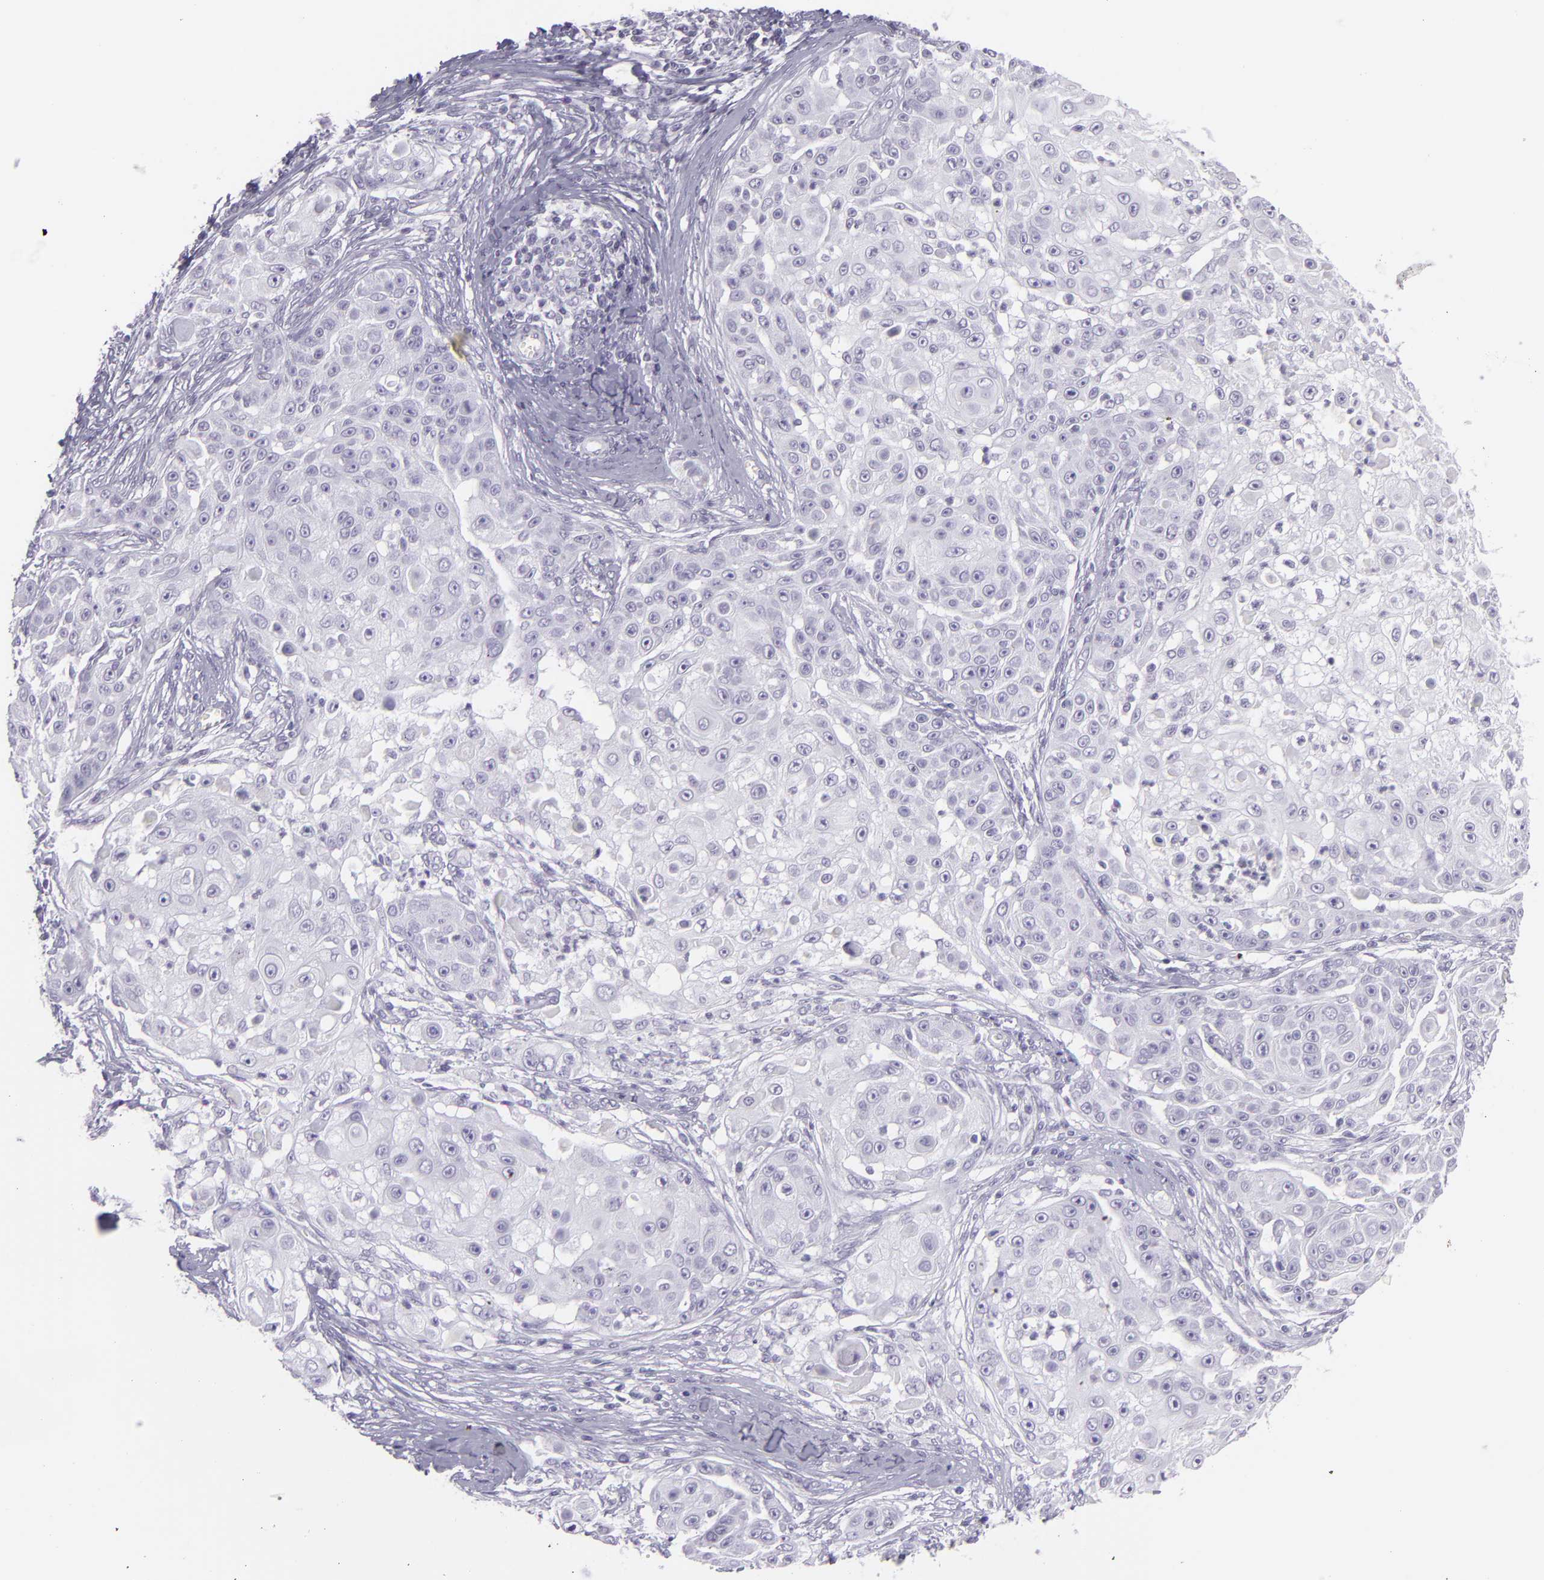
{"staining": {"intensity": "negative", "quantity": "none", "location": "none"}, "tissue": "skin cancer", "cell_type": "Tumor cells", "image_type": "cancer", "snomed": [{"axis": "morphology", "description": "Squamous cell carcinoma, NOS"}, {"axis": "topography", "description": "Skin"}], "caption": "Immunohistochemistry histopathology image of skin squamous cell carcinoma stained for a protein (brown), which demonstrates no staining in tumor cells.", "gene": "MUC6", "patient": {"sex": "female", "age": 57}}